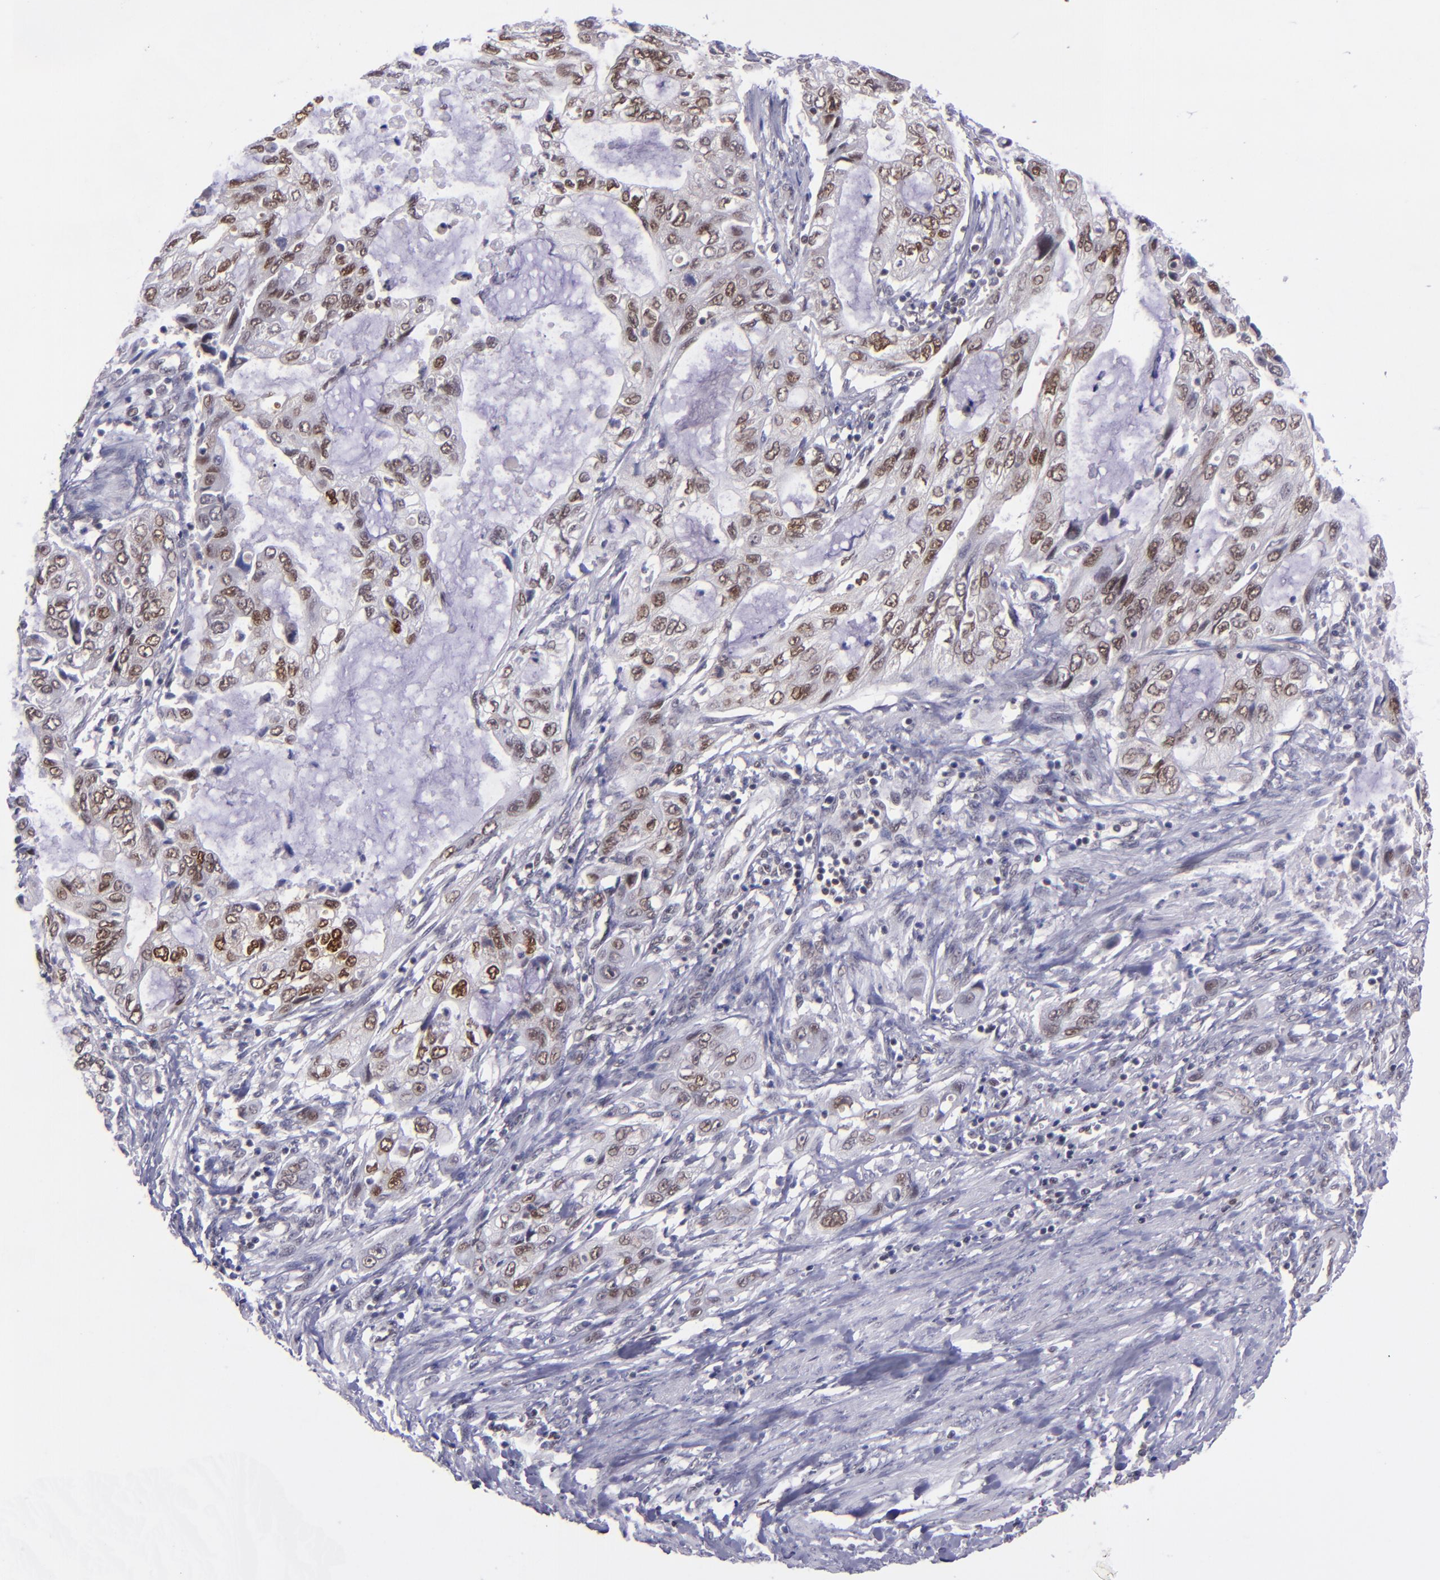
{"staining": {"intensity": "moderate", "quantity": "25%-75%", "location": "nuclear"}, "tissue": "stomach cancer", "cell_type": "Tumor cells", "image_type": "cancer", "snomed": [{"axis": "morphology", "description": "Adenocarcinoma, NOS"}, {"axis": "topography", "description": "Stomach, upper"}], "caption": "IHC image of stomach cancer (adenocarcinoma) stained for a protein (brown), which shows medium levels of moderate nuclear staining in about 25%-75% of tumor cells.", "gene": "BAG1", "patient": {"sex": "female", "age": 52}}